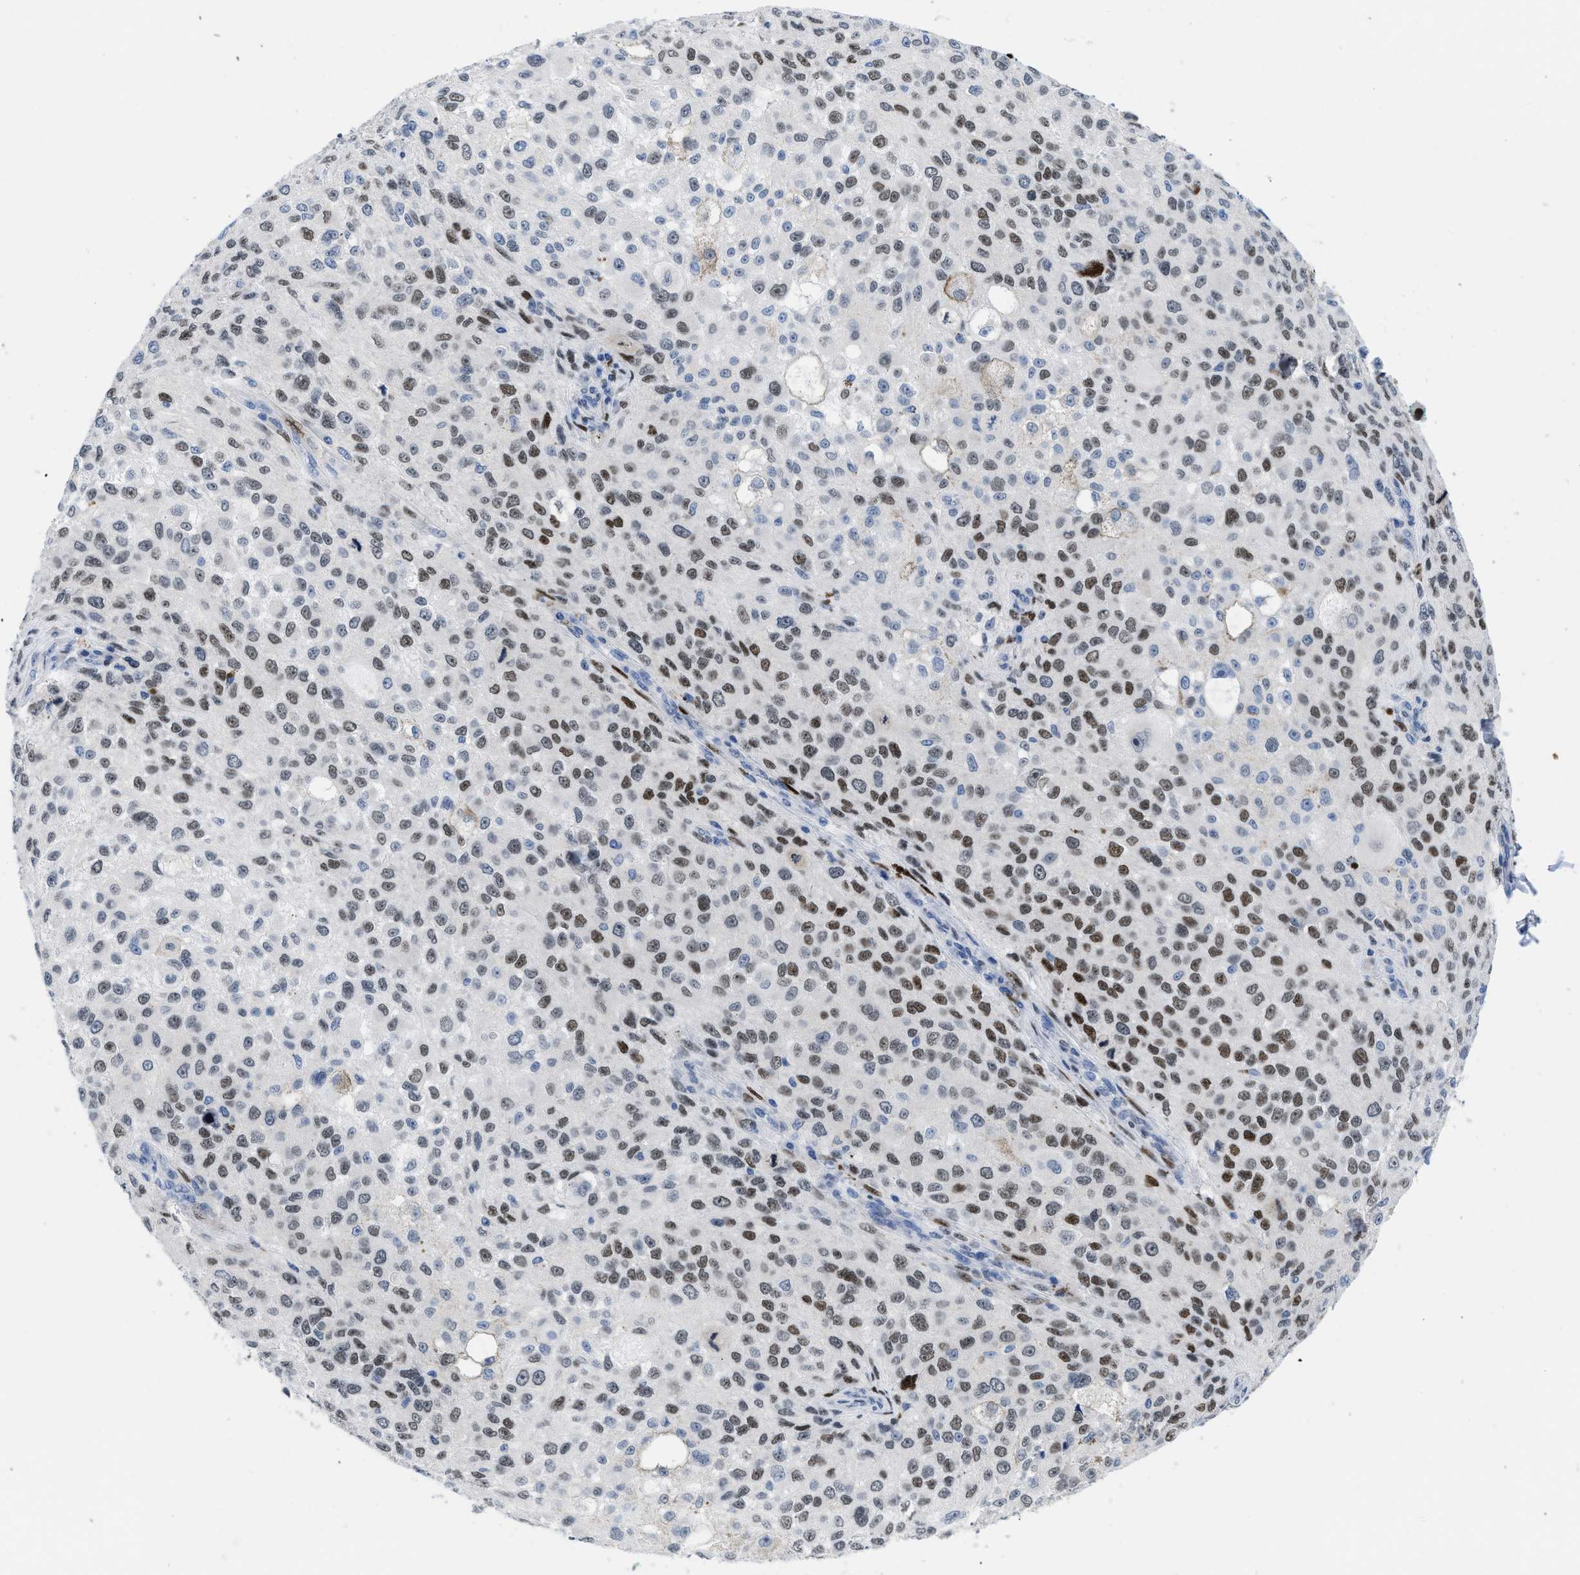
{"staining": {"intensity": "strong", "quantity": "25%-75%", "location": "nuclear"}, "tissue": "melanoma", "cell_type": "Tumor cells", "image_type": "cancer", "snomed": [{"axis": "morphology", "description": "Necrosis, NOS"}, {"axis": "morphology", "description": "Malignant melanoma, NOS"}, {"axis": "topography", "description": "Skin"}], "caption": "High-magnification brightfield microscopy of melanoma stained with DAB (3,3'-diaminobenzidine) (brown) and counterstained with hematoxylin (blue). tumor cells exhibit strong nuclear expression is present in about25%-75% of cells. (Brightfield microscopy of DAB IHC at high magnification).", "gene": "NFIX", "patient": {"sex": "female", "age": 87}}